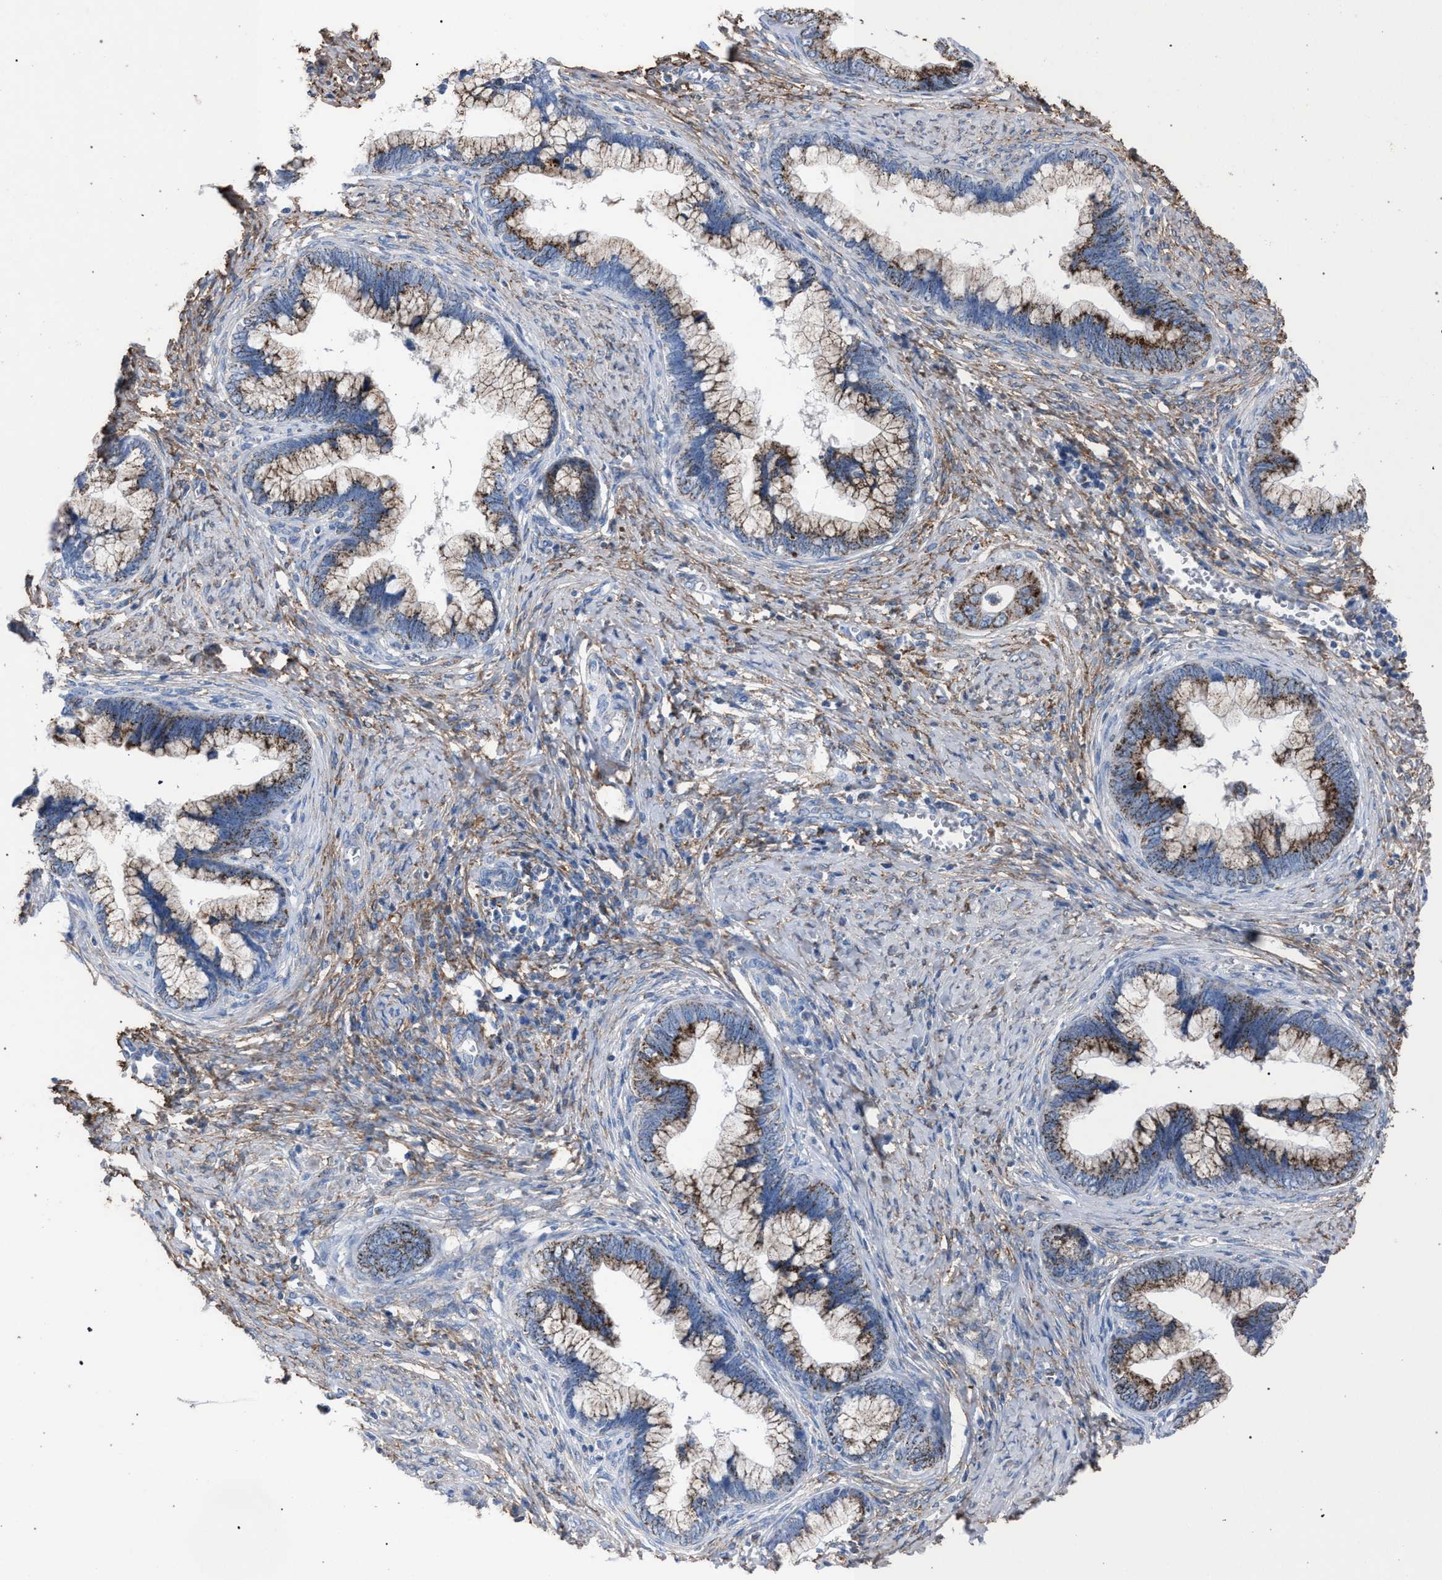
{"staining": {"intensity": "strong", "quantity": ">75%", "location": "cytoplasmic/membranous"}, "tissue": "cervical cancer", "cell_type": "Tumor cells", "image_type": "cancer", "snomed": [{"axis": "morphology", "description": "Adenocarcinoma, NOS"}, {"axis": "topography", "description": "Cervix"}], "caption": "This micrograph reveals immunohistochemistry (IHC) staining of cervical cancer (adenocarcinoma), with high strong cytoplasmic/membranous staining in about >75% of tumor cells.", "gene": "HSD17B4", "patient": {"sex": "female", "age": 44}}